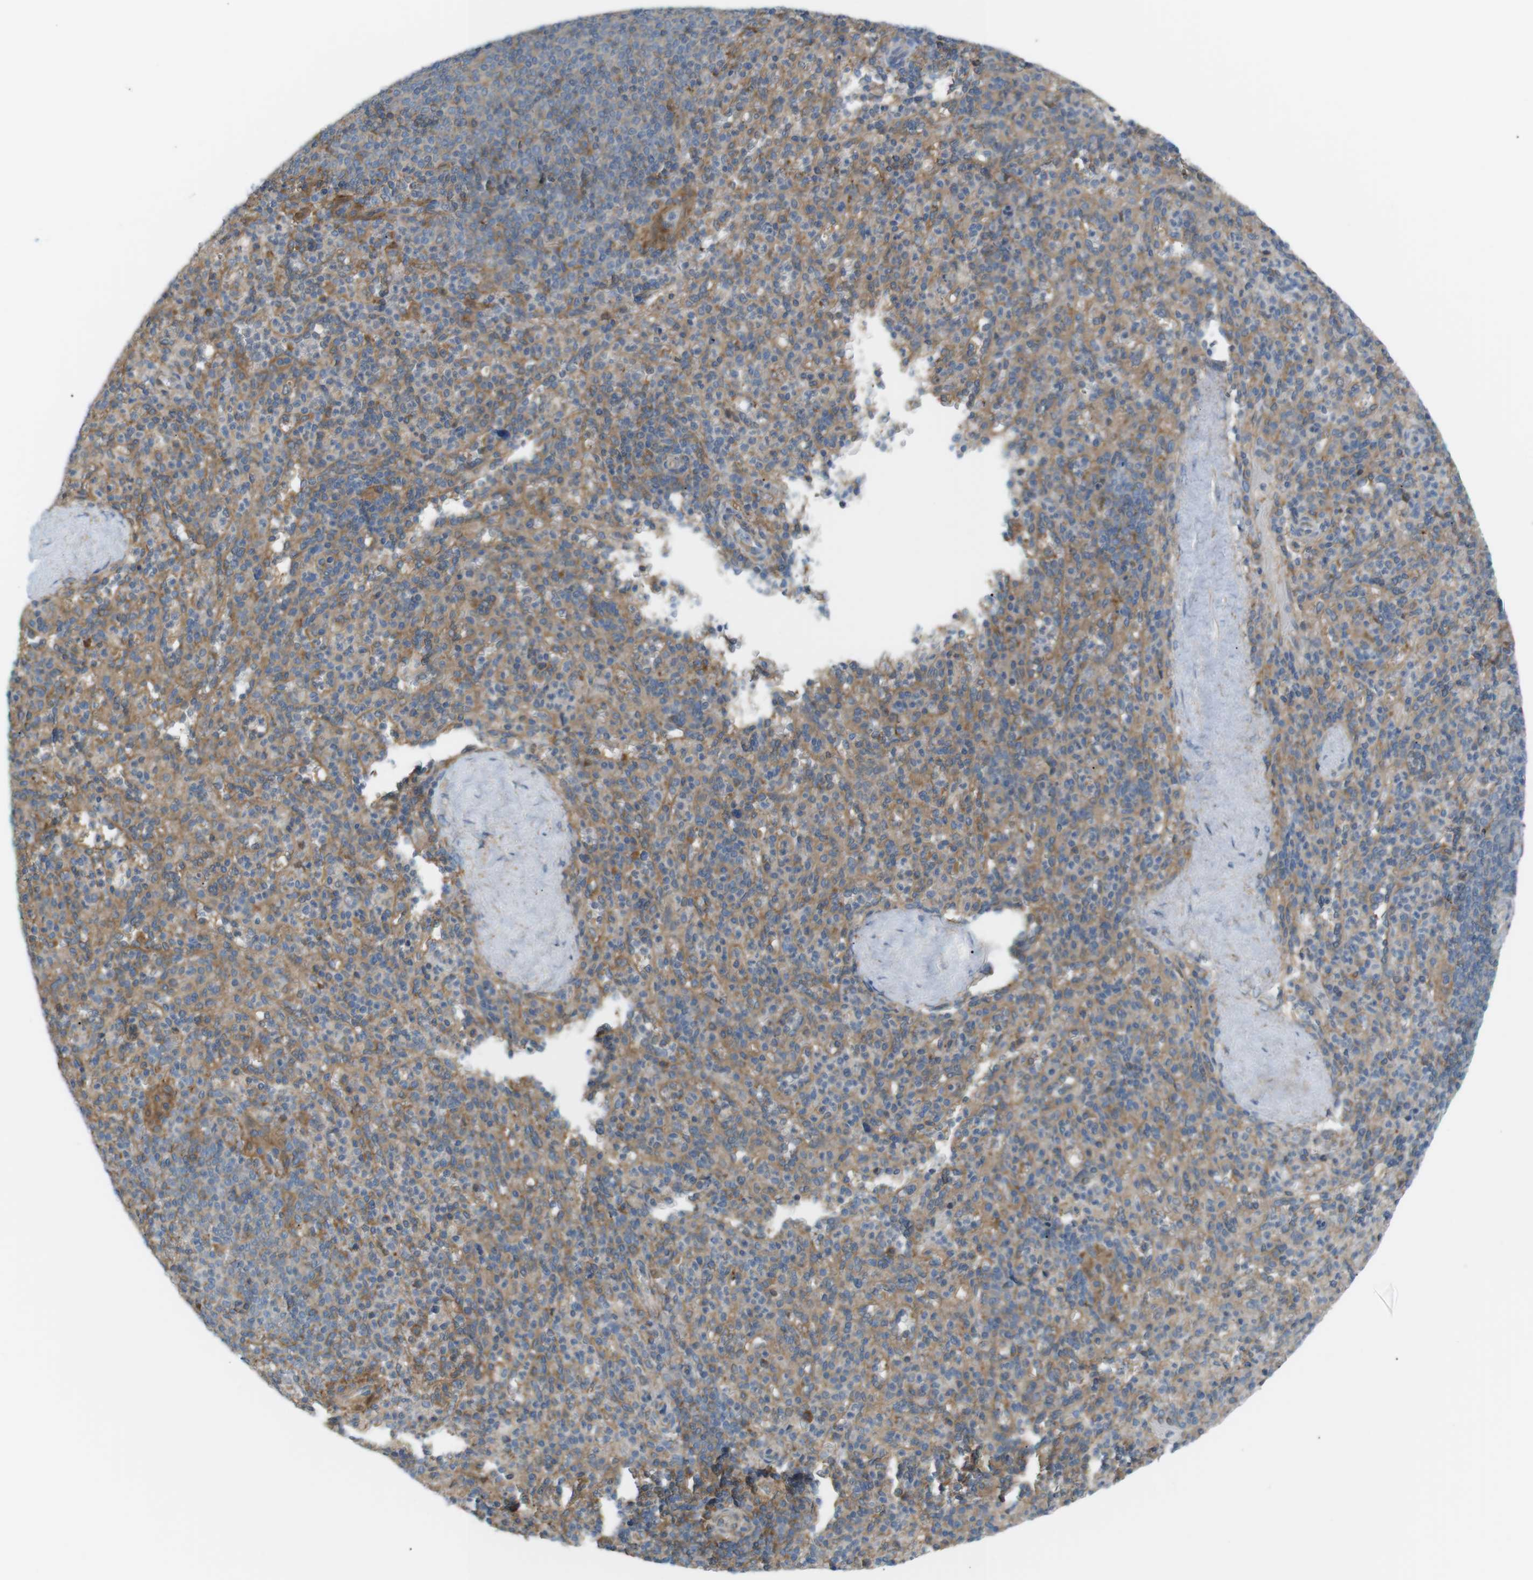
{"staining": {"intensity": "moderate", "quantity": "25%-75%", "location": "cytoplasmic/membranous"}, "tissue": "spleen", "cell_type": "Cells in red pulp", "image_type": "normal", "snomed": [{"axis": "morphology", "description": "Normal tissue, NOS"}, {"axis": "topography", "description": "Spleen"}], "caption": "Immunohistochemistry micrograph of benign spleen stained for a protein (brown), which demonstrates medium levels of moderate cytoplasmic/membranous positivity in about 25%-75% of cells in red pulp.", "gene": "PEPD", "patient": {"sex": "male", "age": 36}}